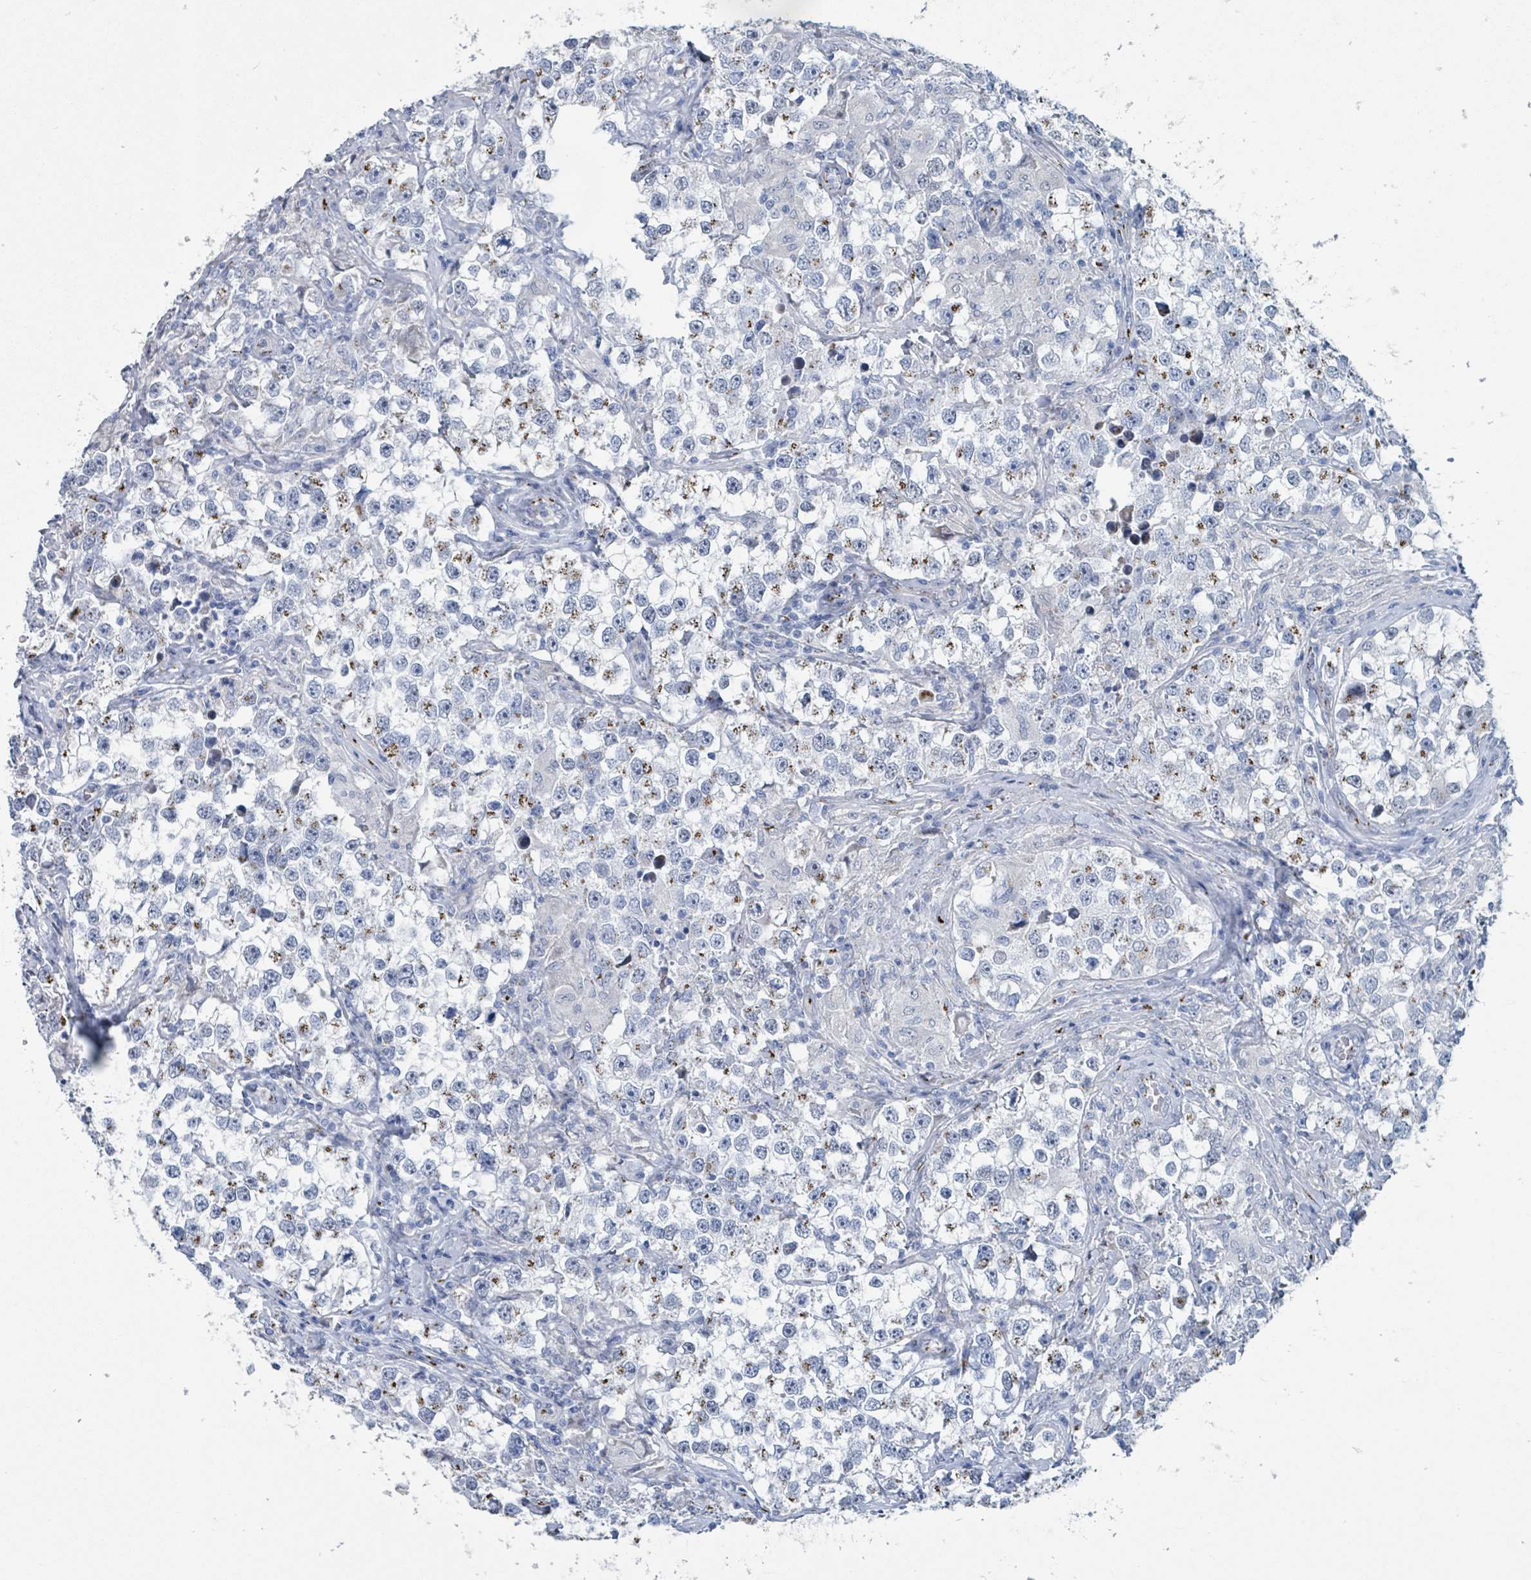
{"staining": {"intensity": "moderate", "quantity": "25%-75%", "location": "cytoplasmic/membranous"}, "tissue": "testis cancer", "cell_type": "Tumor cells", "image_type": "cancer", "snomed": [{"axis": "morphology", "description": "Seminoma, NOS"}, {"axis": "topography", "description": "Testis"}], "caption": "Testis cancer (seminoma) tissue shows moderate cytoplasmic/membranous expression in approximately 25%-75% of tumor cells, visualized by immunohistochemistry.", "gene": "DCAF5", "patient": {"sex": "male", "age": 46}}